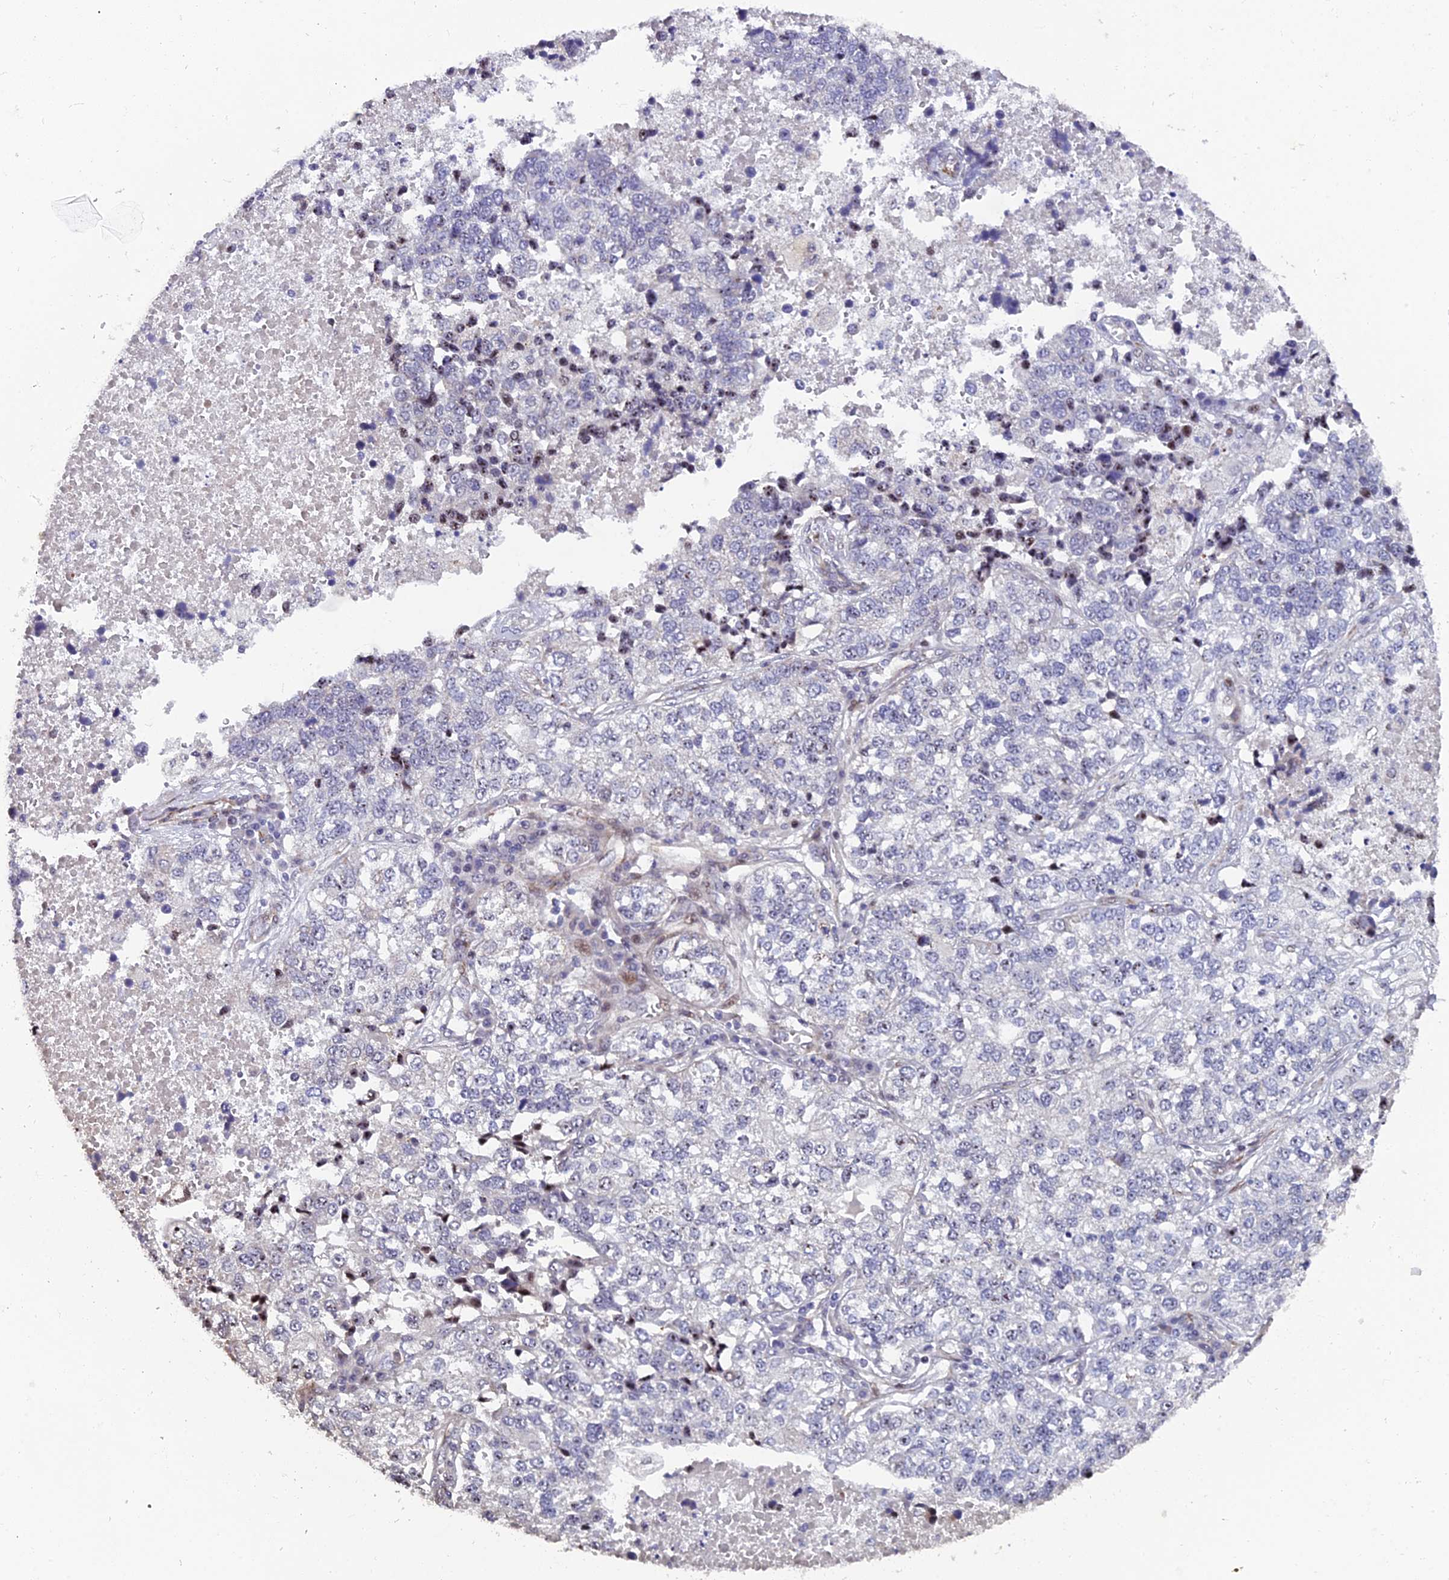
{"staining": {"intensity": "negative", "quantity": "none", "location": "none"}, "tissue": "lung cancer", "cell_type": "Tumor cells", "image_type": "cancer", "snomed": [{"axis": "morphology", "description": "Adenocarcinoma, NOS"}, {"axis": "topography", "description": "Lung"}], "caption": "Tumor cells show no significant protein expression in adenocarcinoma (lung).", "gene": "XKR9", "patient": {"sex": "male", "age": 49}}